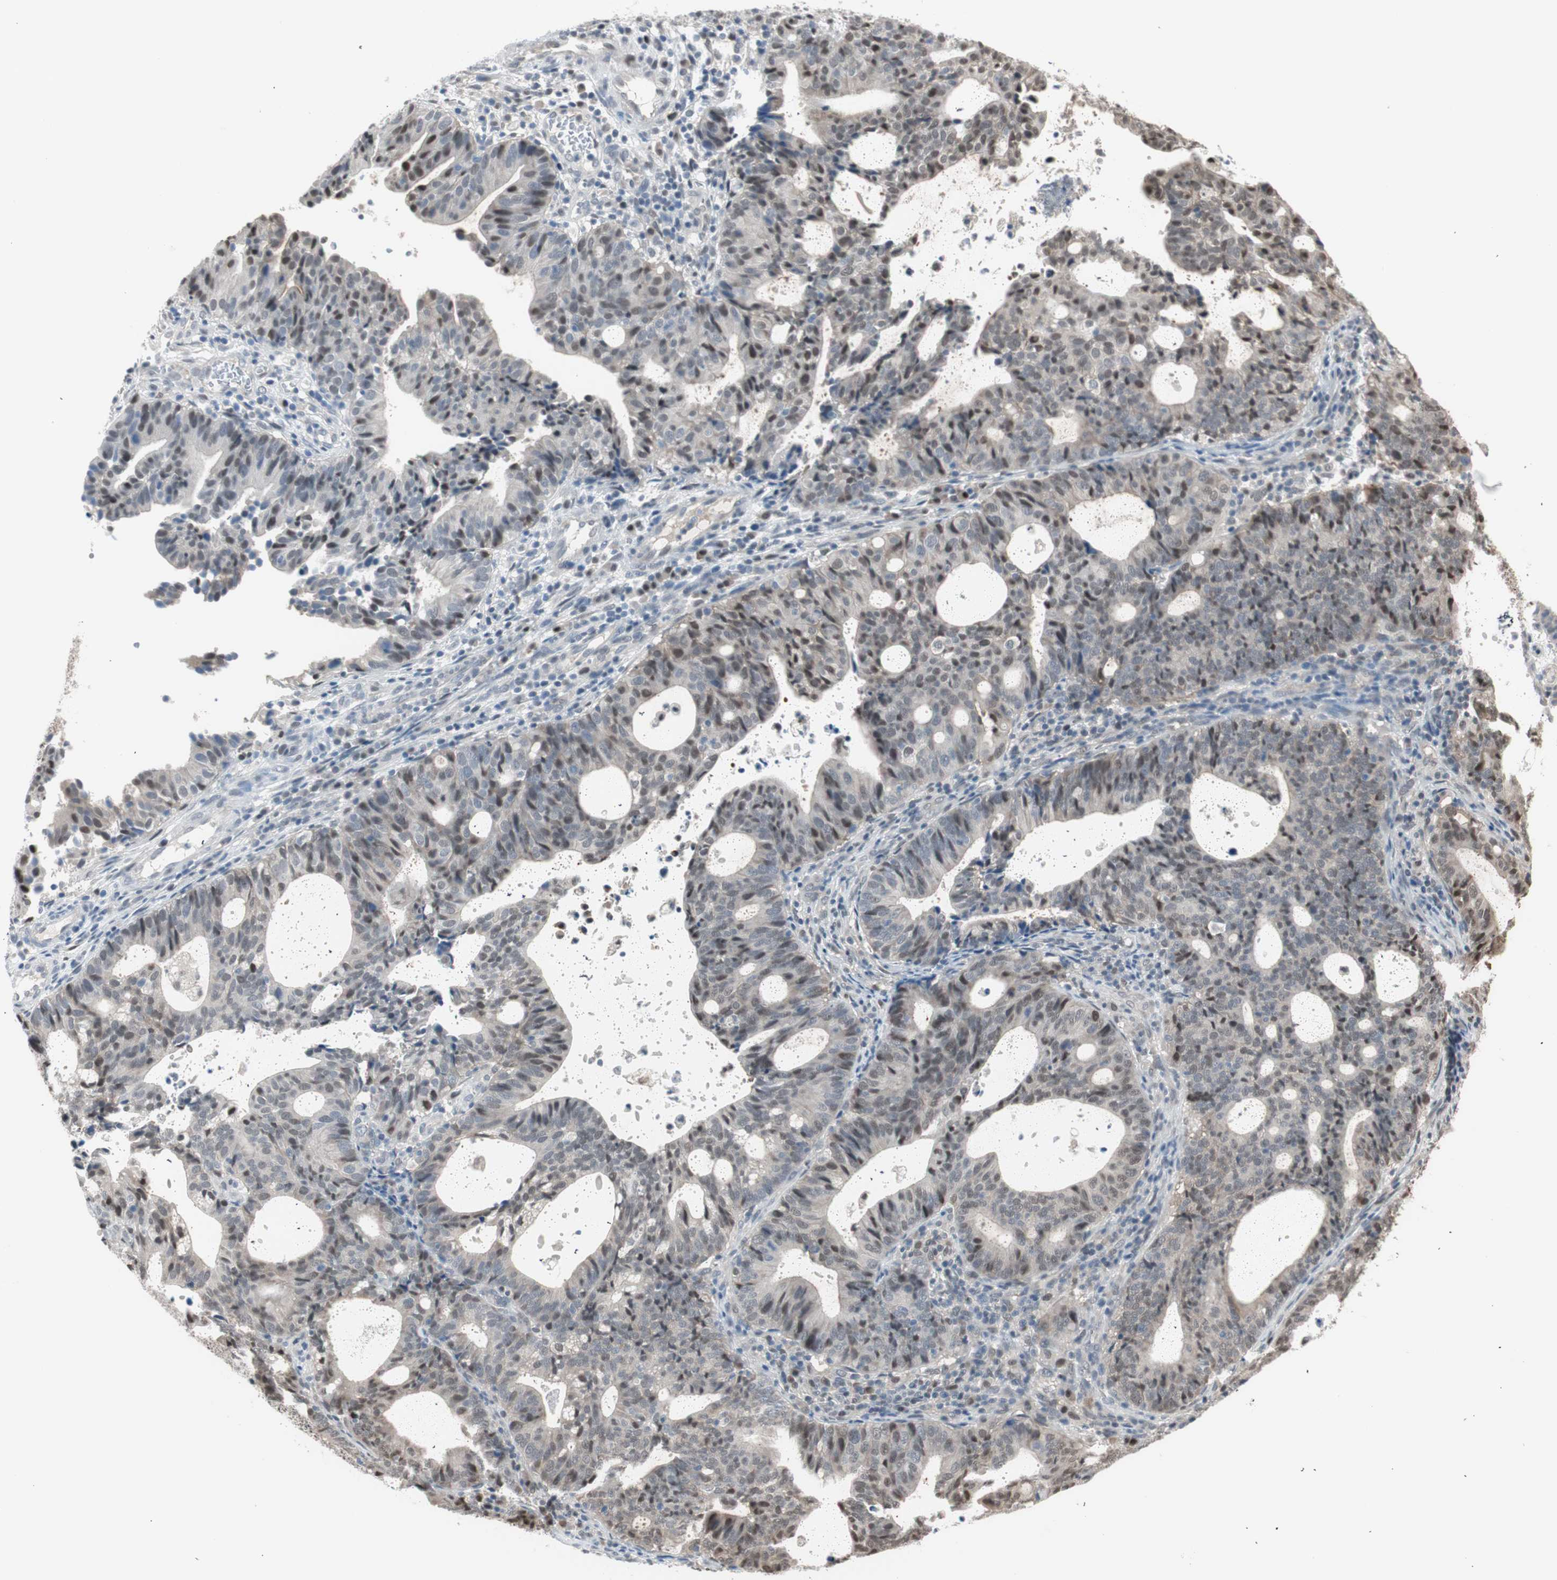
{"staining": {"intensity": "moderate", "quantity": "25%-75%", "location": "nuclear"}, "tissue": "endometrial cancer", "cell_type": "Tumor cells", "image_type": "cancer", "snomed": [{"axis": "morphology", "description": "Adenocarcinoma, NOS"}, {"axis": "topography", "description": "Uterus"}], "caption": "Protein expression analysis of endometrial adenocarcinoma displays moderate nuclear positivity in approximately 25%-75% of tumor cells.", "gene": "LONP2", "patient": {"sex": "female", "age": 83}}